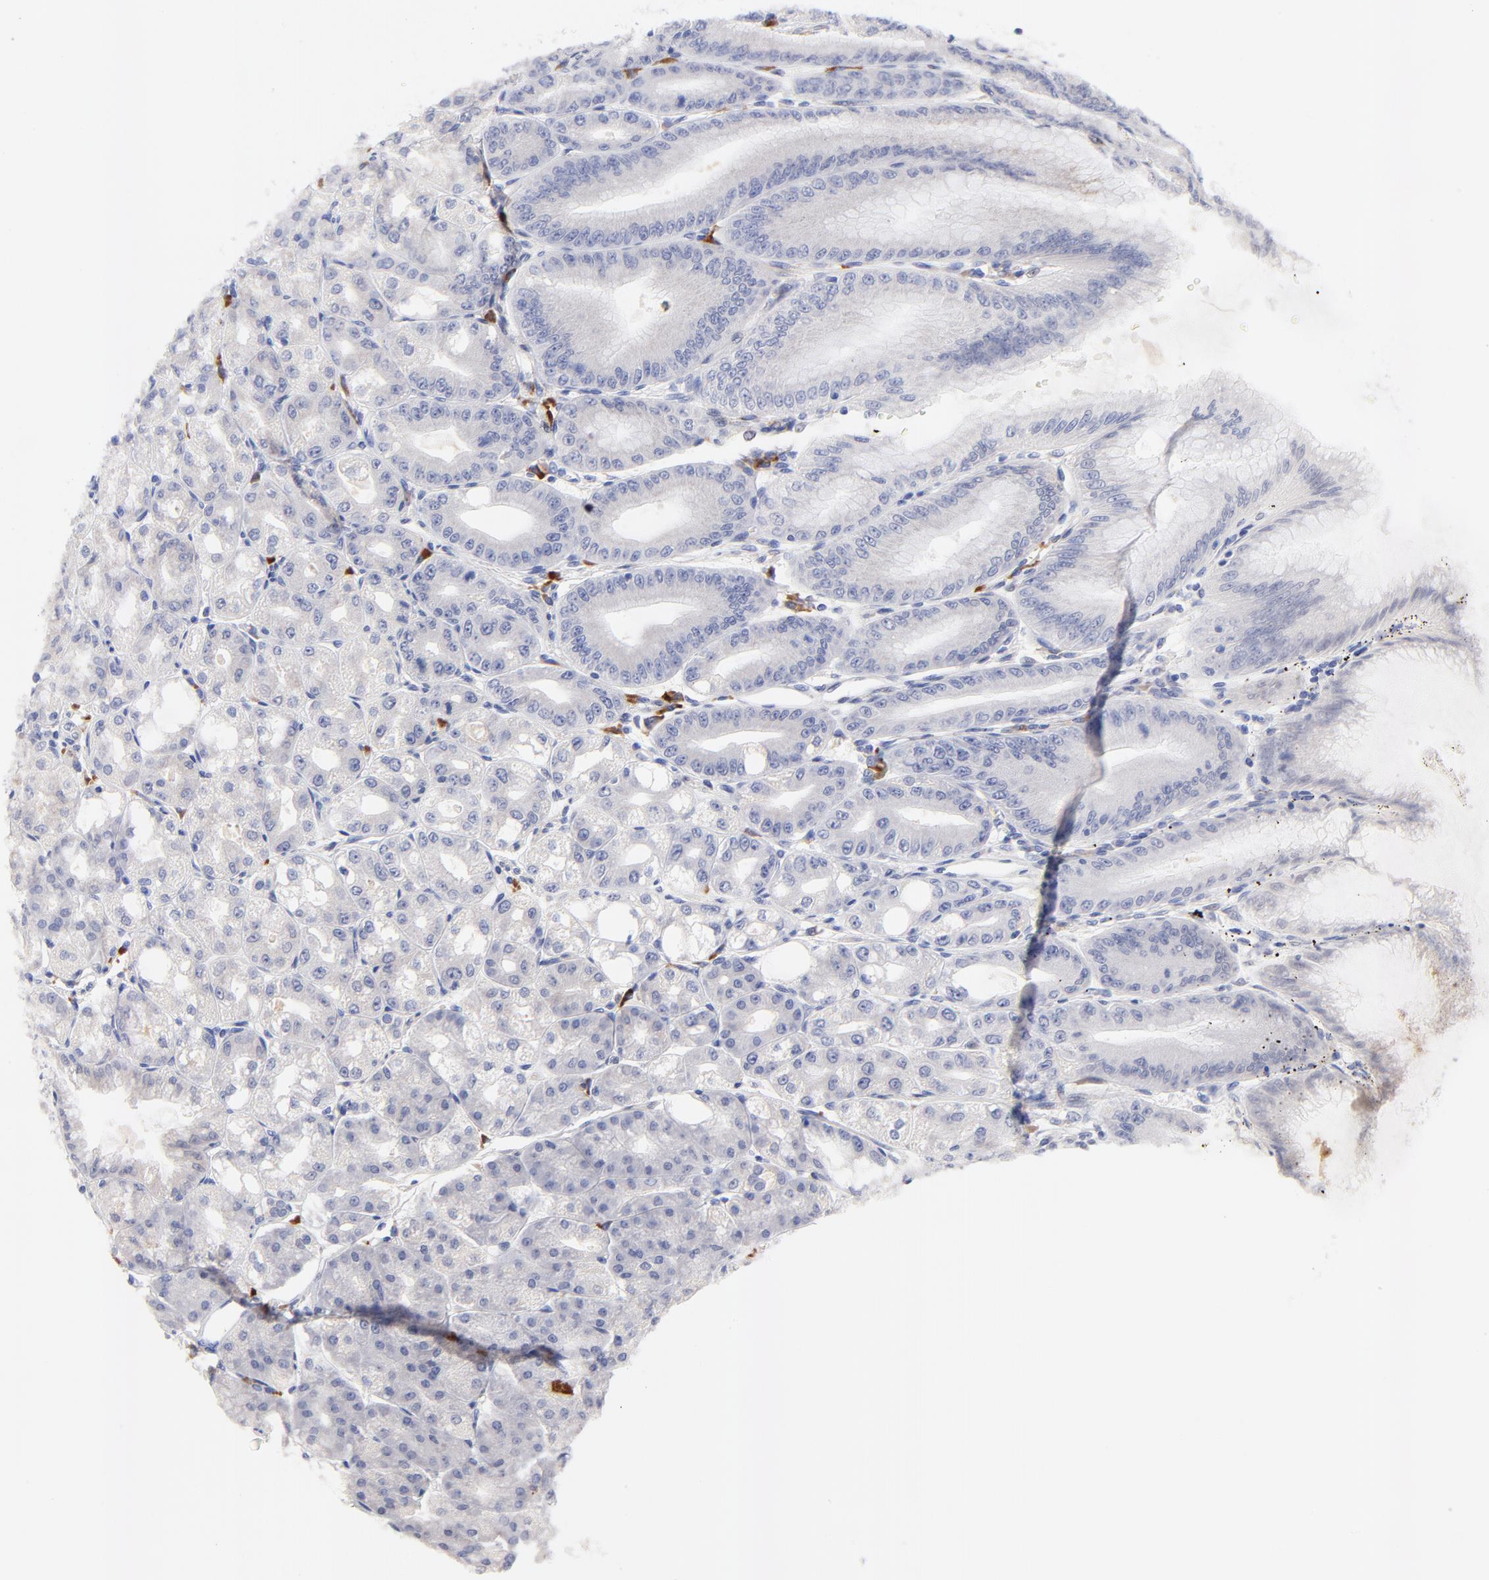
{"staining": {"intensity": "moderate", "quantity": "<25%", "location": "cytoplasmic/membranous"}, "tissue": "stomach", "cell_type": "Glandular cells", "image_type": "normal", "snomed": [{"axis": "morphology", "description": "Normal tissue, NOS"}, {"axis": "topography", "description": "Stomach, lower"}], "caption": "The histopathology image shows immunohistochemical staining of normal stomach. There is moderate cytoplasmic/membranous expression is identified in about <25% of glandular cells.", "gene": "AFF2", "patient": {"sex": "male", "age": 71}}